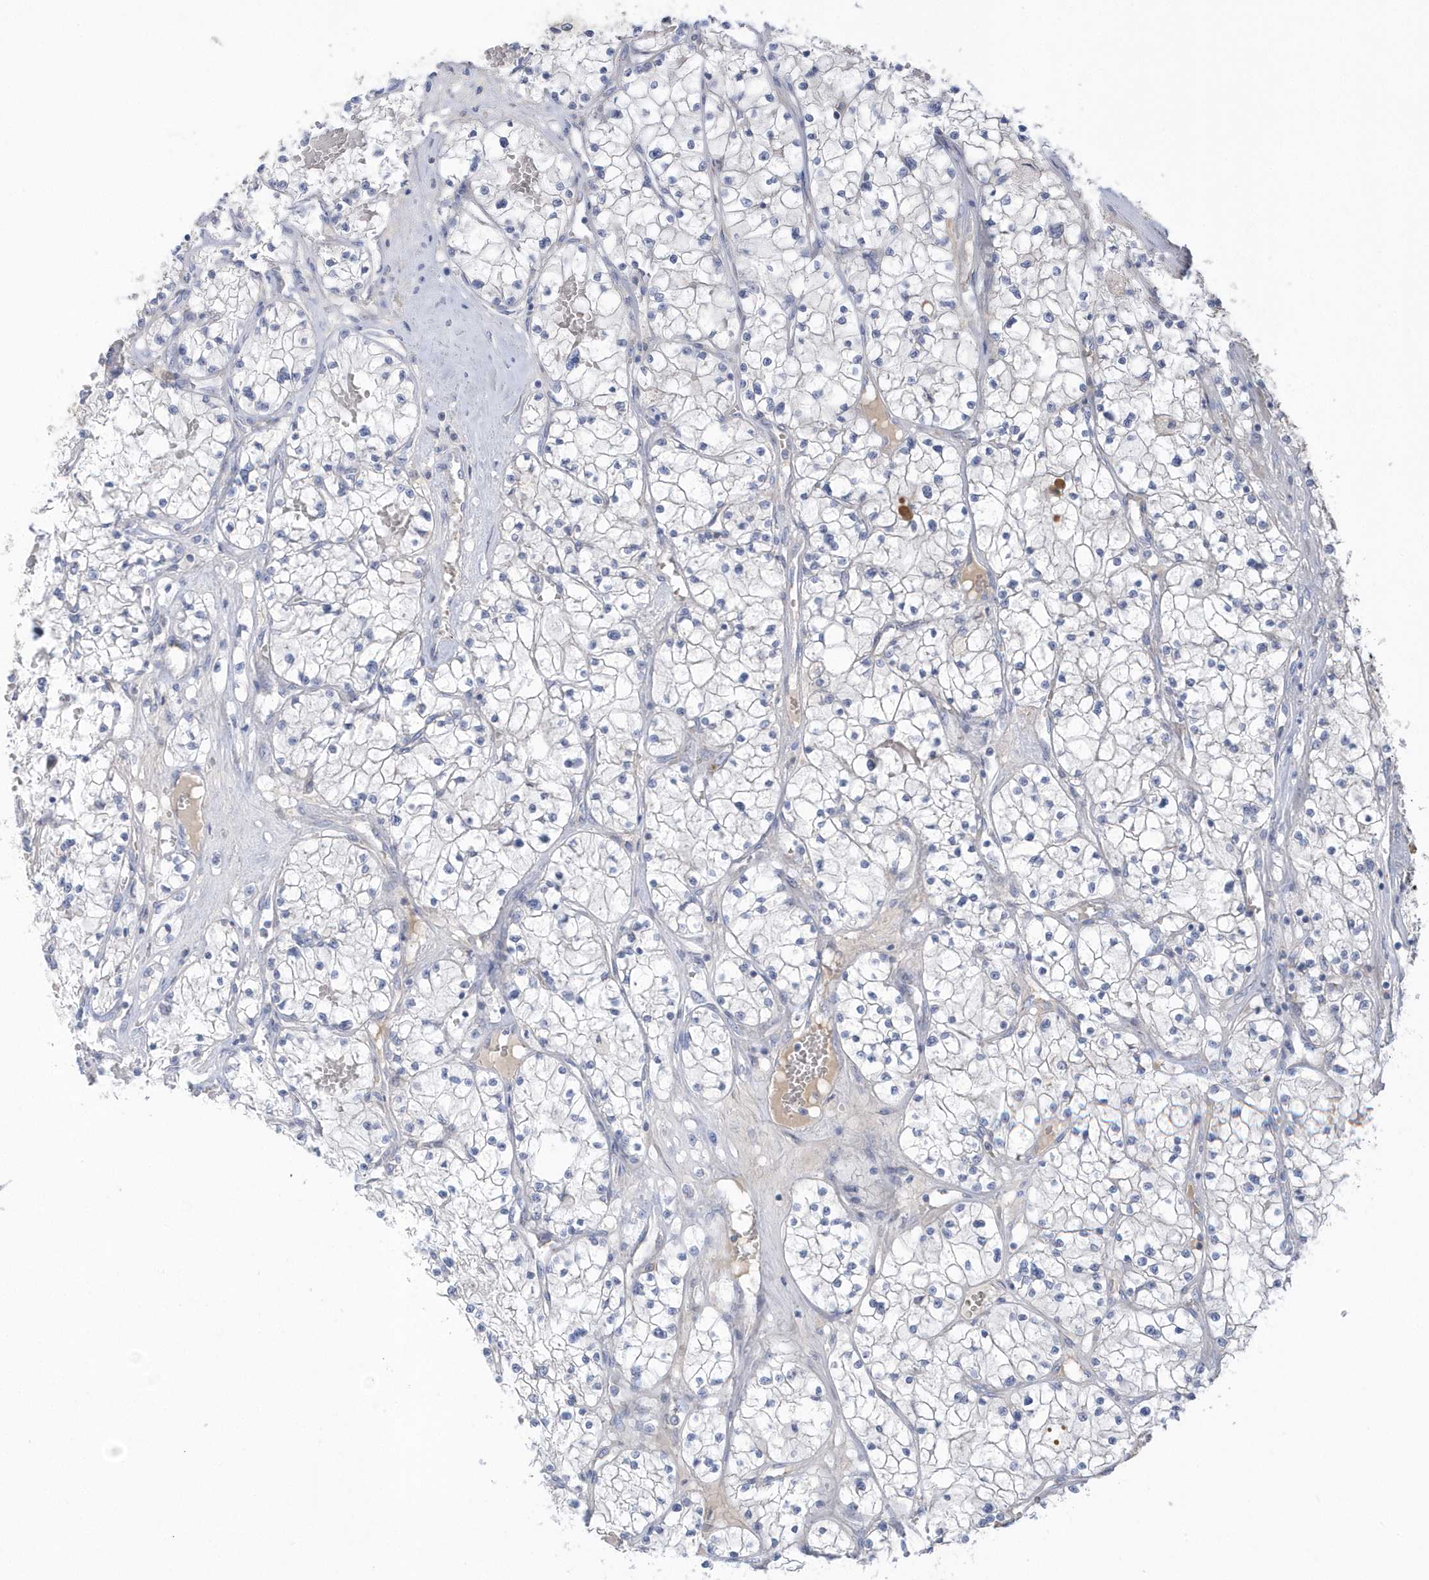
{"staining": {"intensity": "negative", "quantity": "none", "location": "none"}, "tissue": "renal cancer", "cell_type": "Tumor cells", "image_type": "cancer", "snomed": [{"axis": "morphology", "description": "Normal tissue, NOS"}, {"axis": "morphology", "description": "Adenocarcinoma, NOS"}, {"axis": "topography", "description": "Kidney"}], "caption": "The histopathology image demonstrates no staining of tumor cells in renal adenocarcinoma.", "gene": "SEMA3D", "patient": {"sex": "male", "age": 68}}